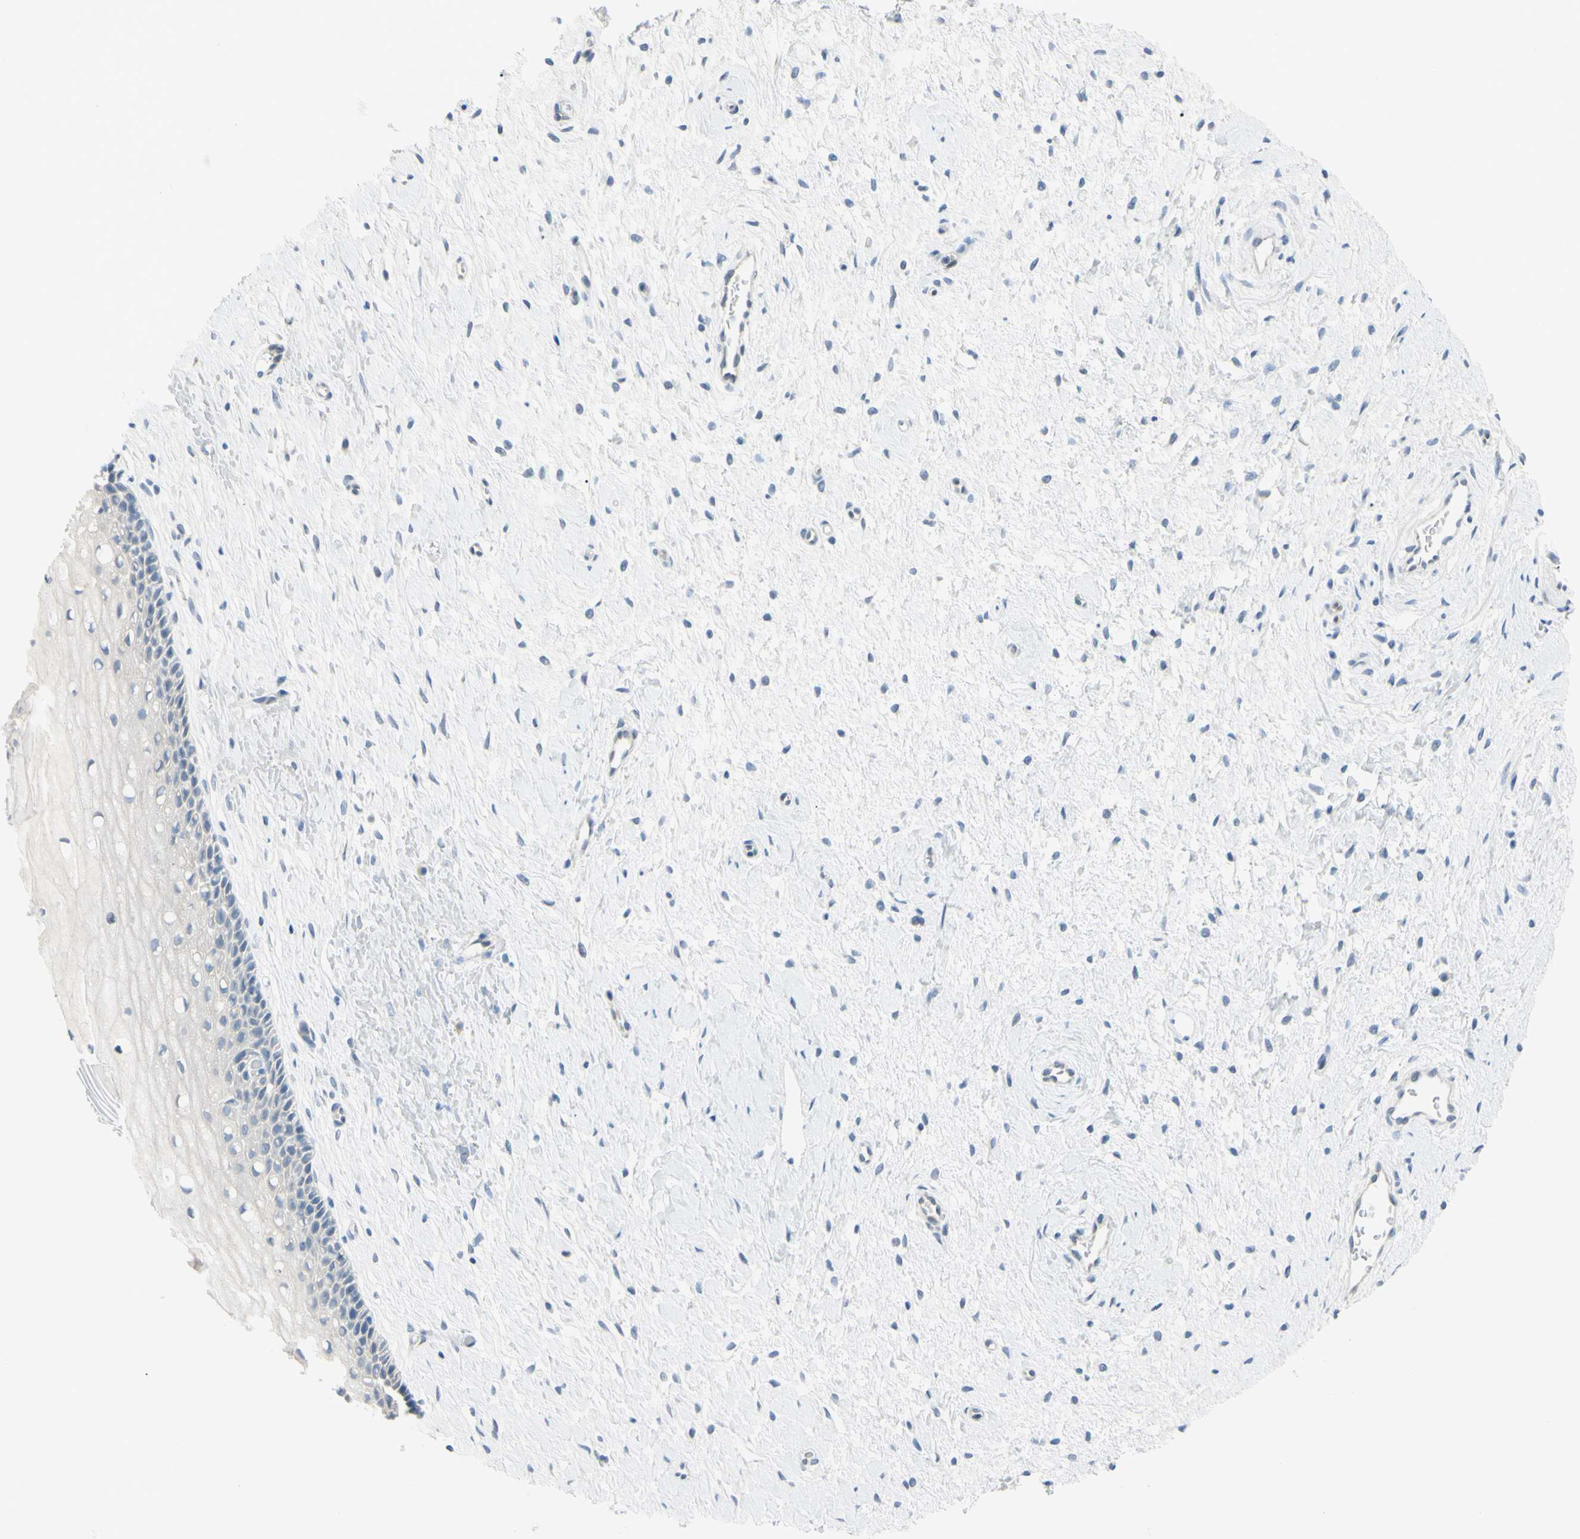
{"staining": {"intensity": "negative", "quantity": "none", "location": "none"}, "tissue": "cervix", "cell_type": "Glandular cells", "image_type": "normal", "snomed": [{"axis": "morphology", "description": "Normal tissue, NOS"}, {"axis": "topography", "description": "Cervix"}], "caption": "Immunohistochemistry (IHC) micrograph of normal cervix: human cervix stained with DAB shows no significant protein positivity in glandular cells.", "gene": "DCT", "patient": {"sex": "female", "age": 39}}